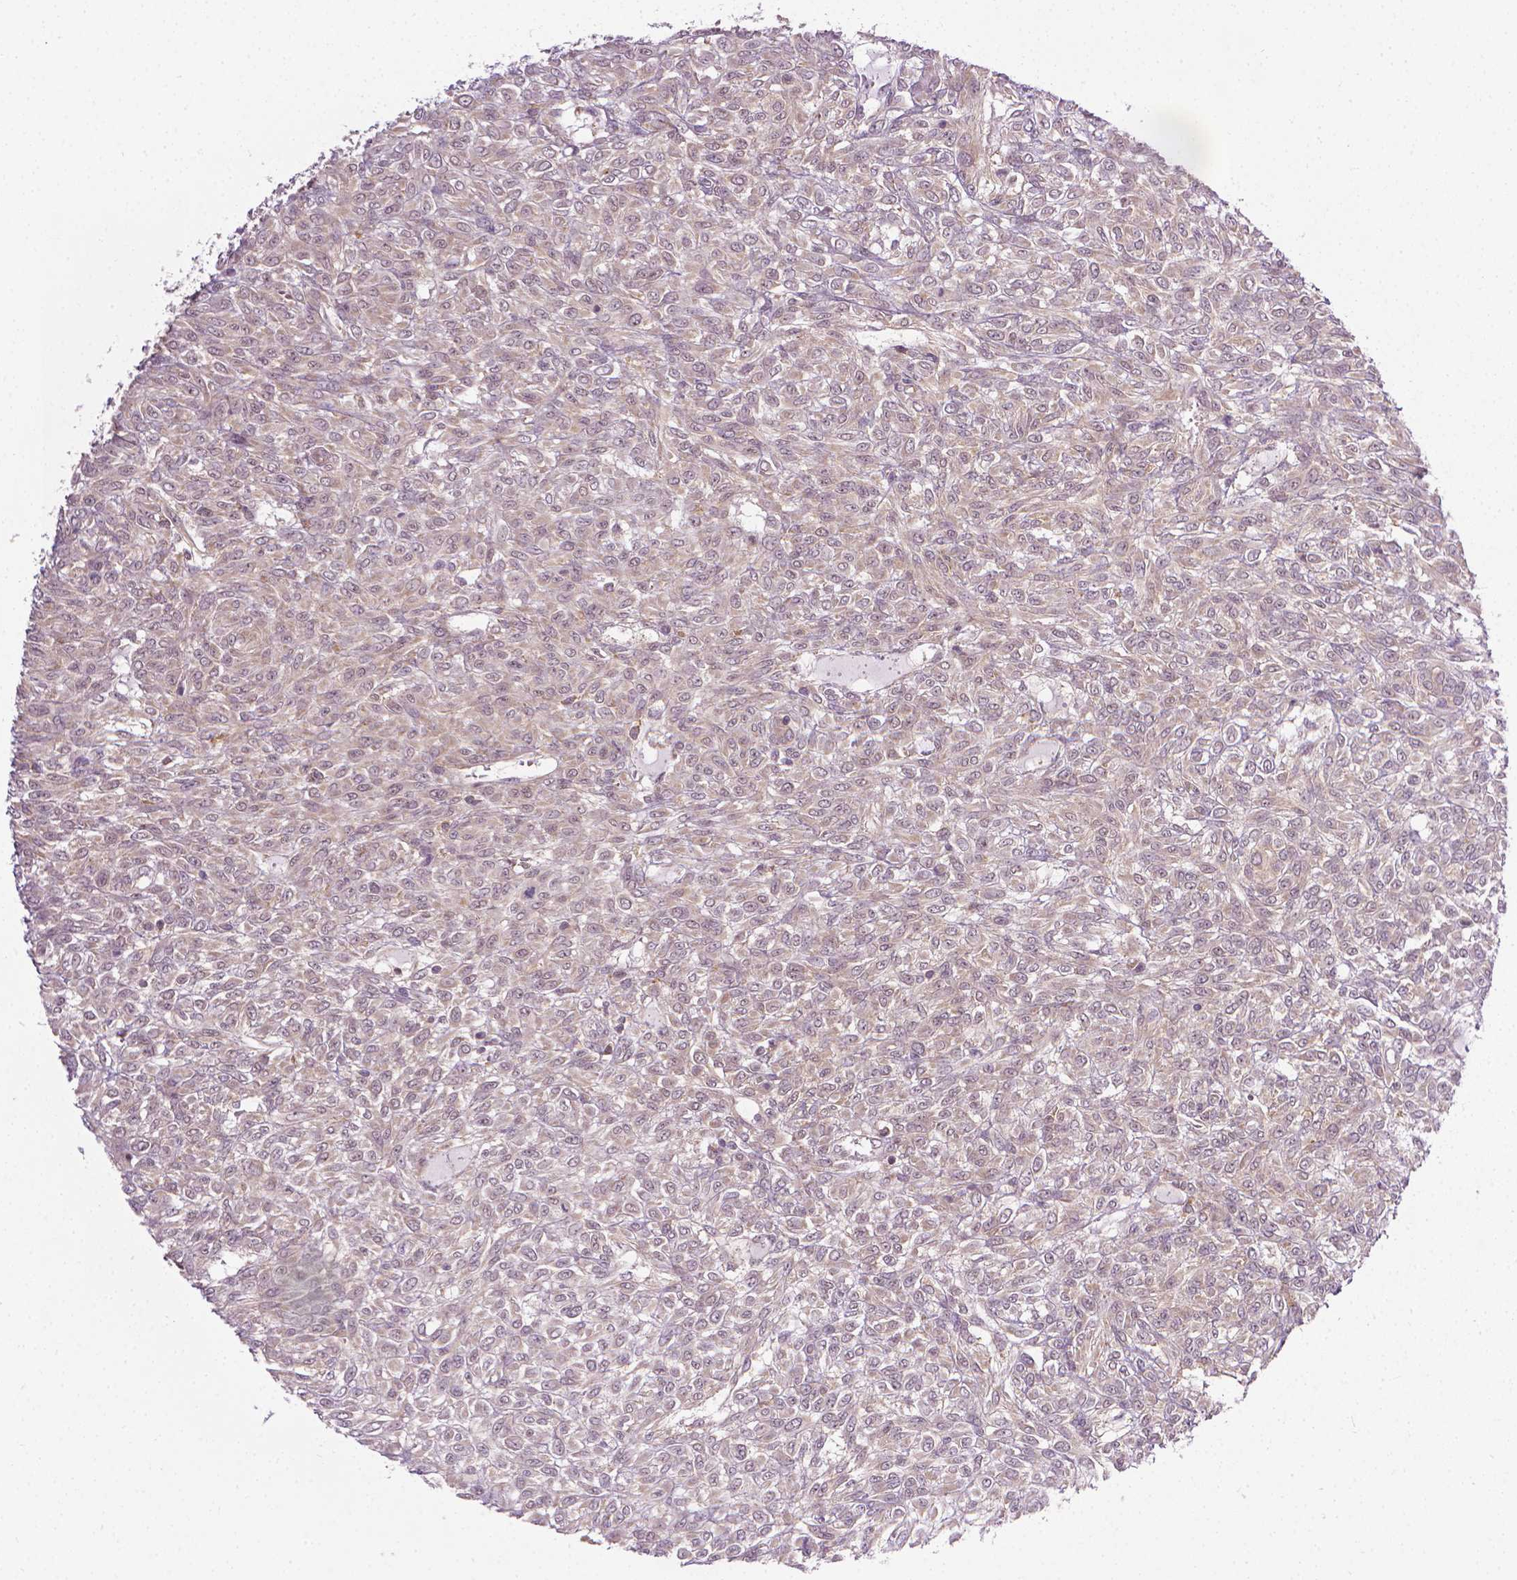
{"staining": {"intensity": "weak", "quantity": ">75%", "location": "cytoplasmic/membranous"}, "tissue": "renal cancer", "cell_type": "Tumor cells", "image_type": "cancer", "snomed": [{"axis": "morphology", "description": "Adenocarcinoma, NOS"}, {"axis": "topography", "description": "Kidney"}], "caption": "Renal cancer stained with immunohistochemistry shows weak cytoplasmic/membranous expression in approximately >75% of tumor cells.", "gene": "PRAG1", "patient": {"sex": "male", "age": 58}}